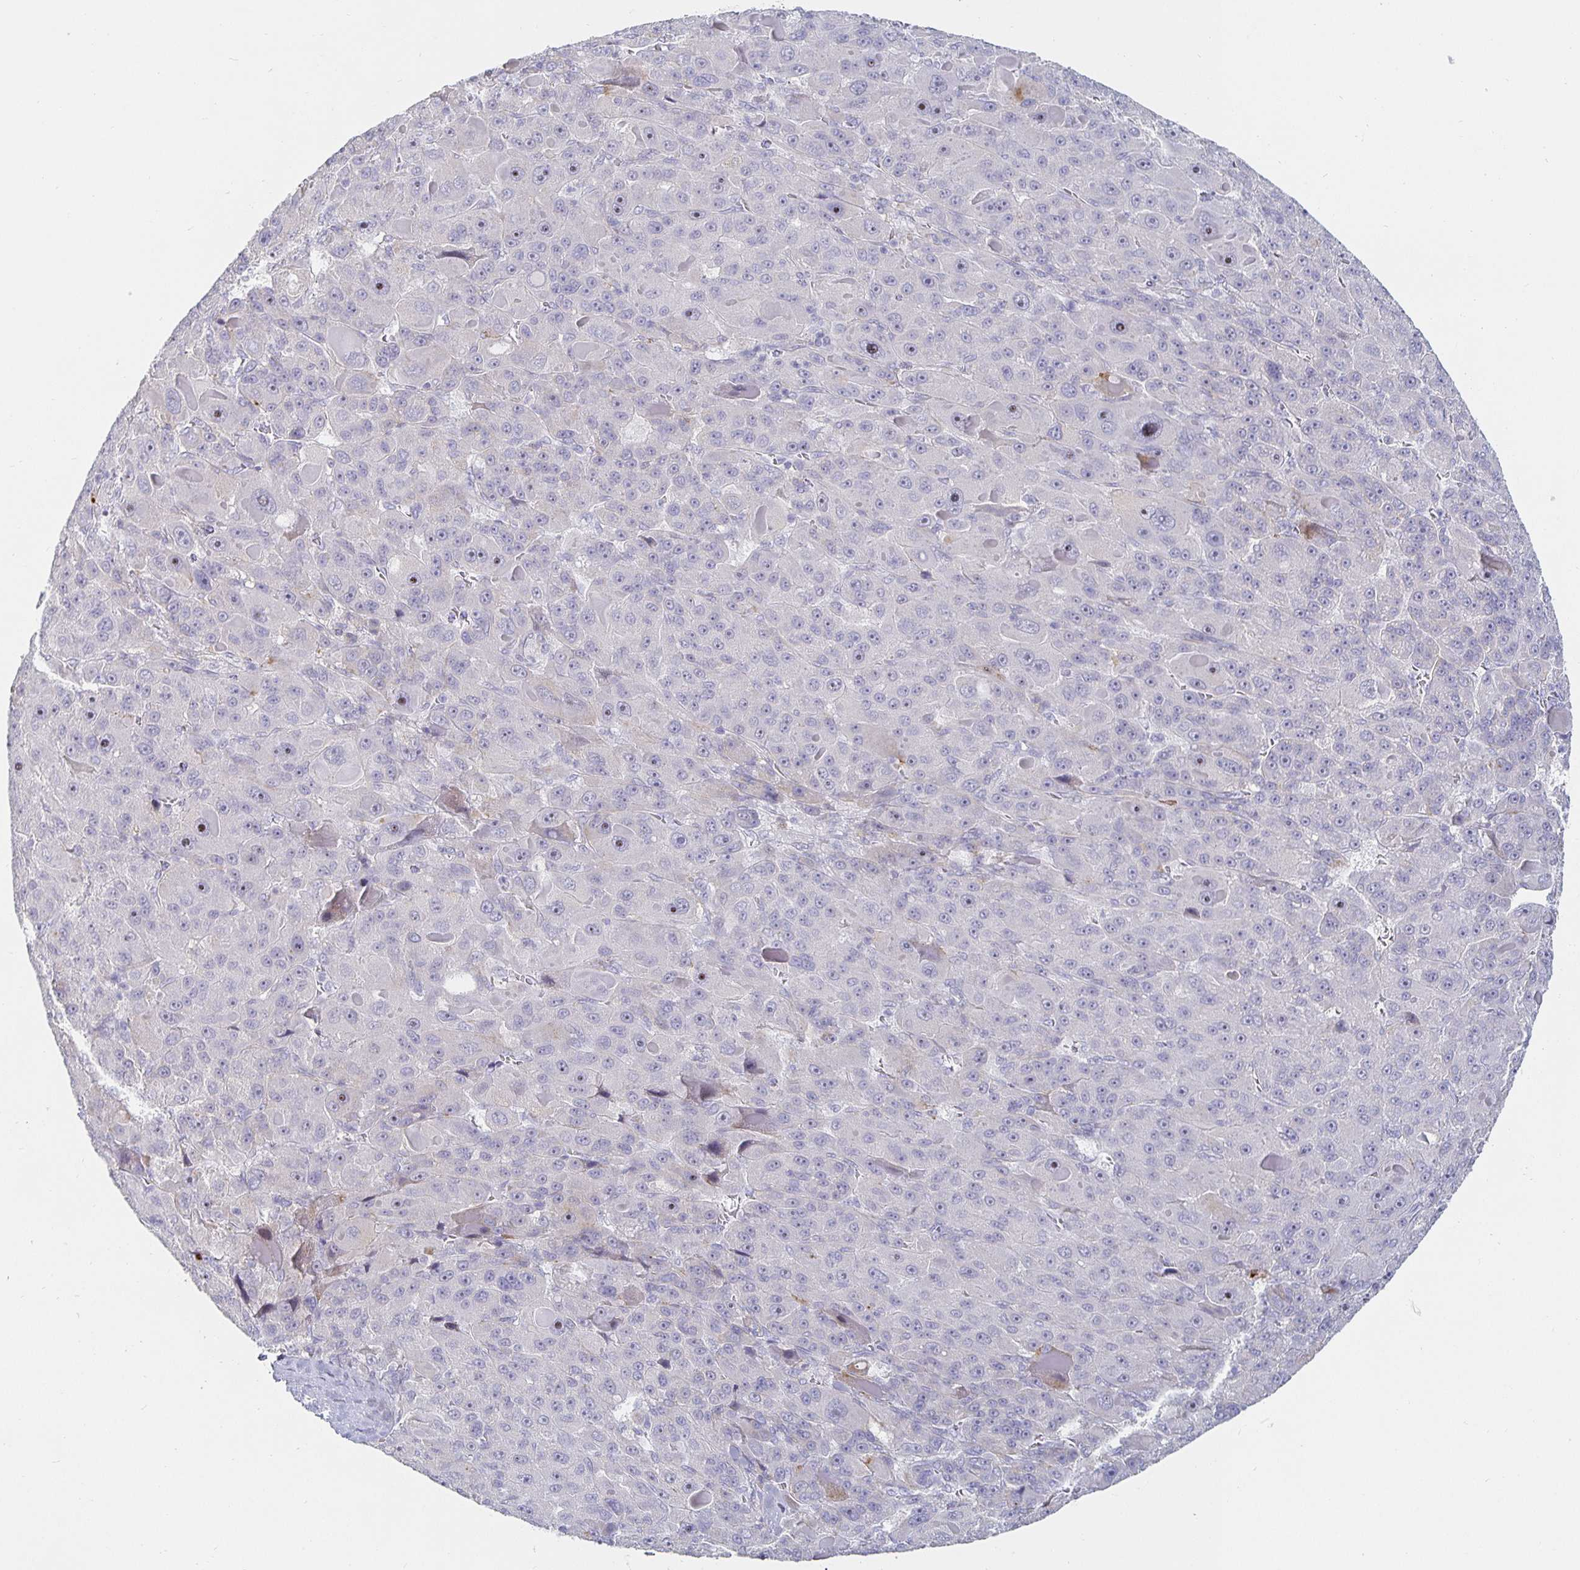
{"staining": {"intensity": "negative", "quantity": "none", "location": "none"}, "tissue": "liver cancer", "cell_type": "Tumor cells", "image_type": "cancer", "snomed": [{"axis": "morphology", "description": "Carcinoma, Hepatocellular, NOS"}, {"axis": "topography", "description": "Liver"}], "caption": "Immunohistochemical staining of human hepatocellular carcinoma (liver) exhibits no significant positivity in tumor cells.", "gene": "S100G", "patient": {"sex": "male", "age": 76}}